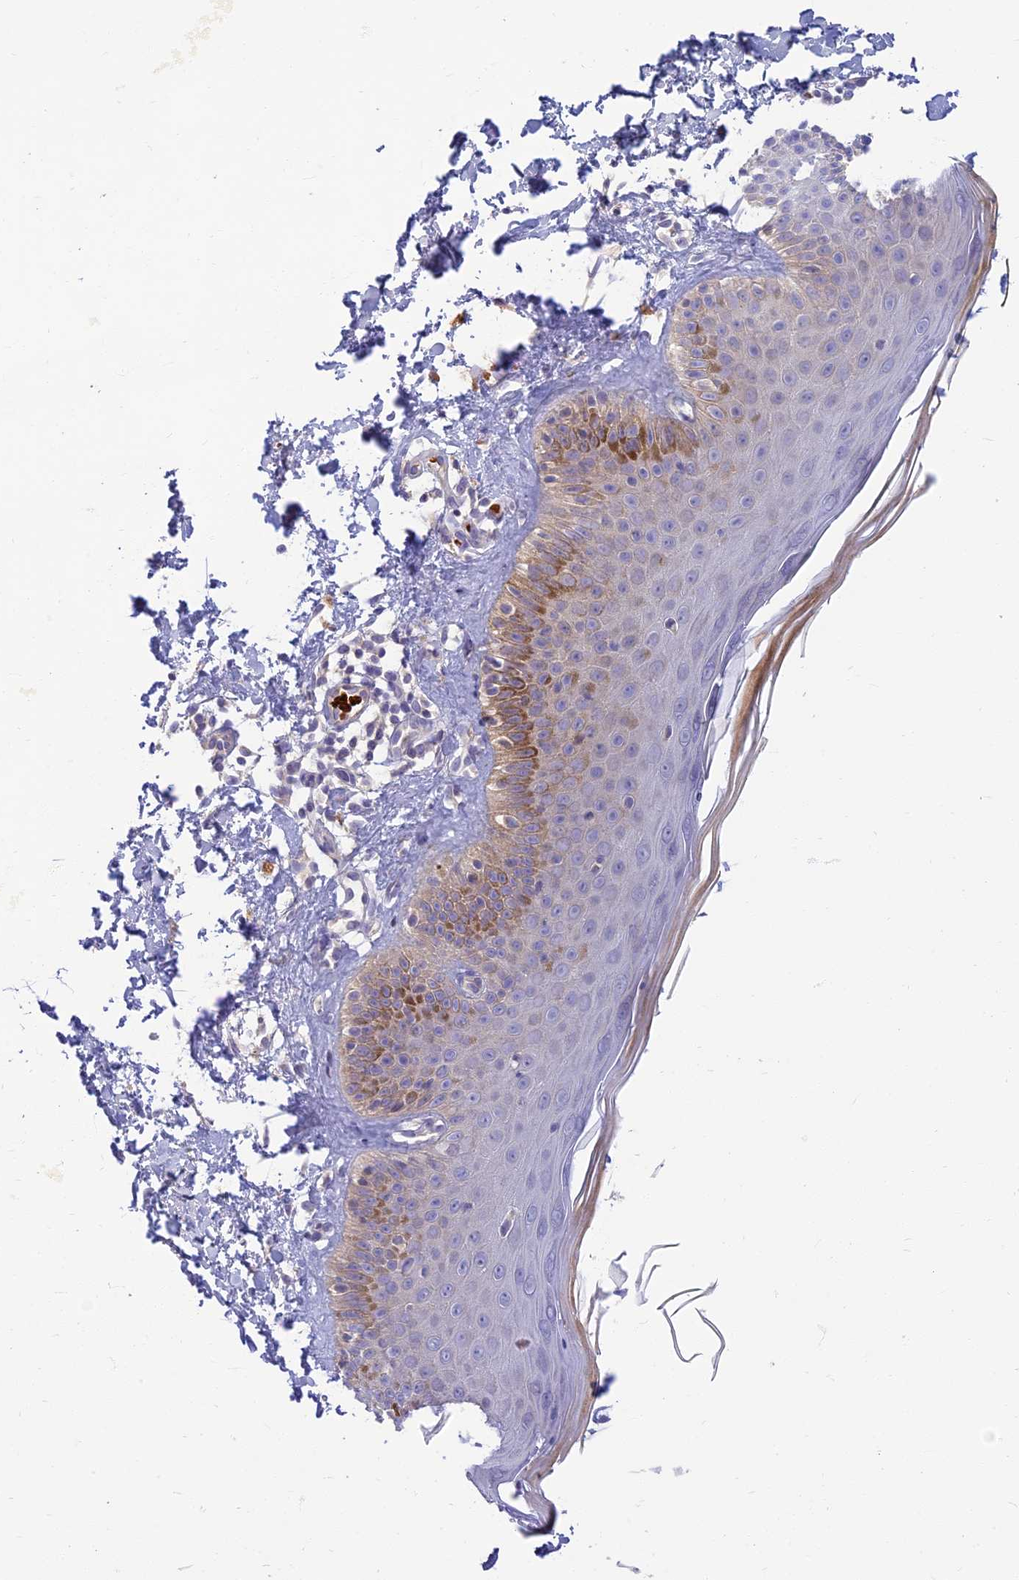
{"staining": {"intensity": "negative", "quantity": "none", "location": "none"}, "tissue": "skin", "cell_type": "Fibroblasts", "image_type": "normal", "snomed": [{"axis": "morphology", "description": "Normal tissue, NOS"}, {"axis": "topography", "description": "Skin"}], "caption": "Image shows no significant protein expression in fibroblasts of unremarkable skin.", "gene": "CLIP4", "patient": {"sex": "male", "age": 52}}